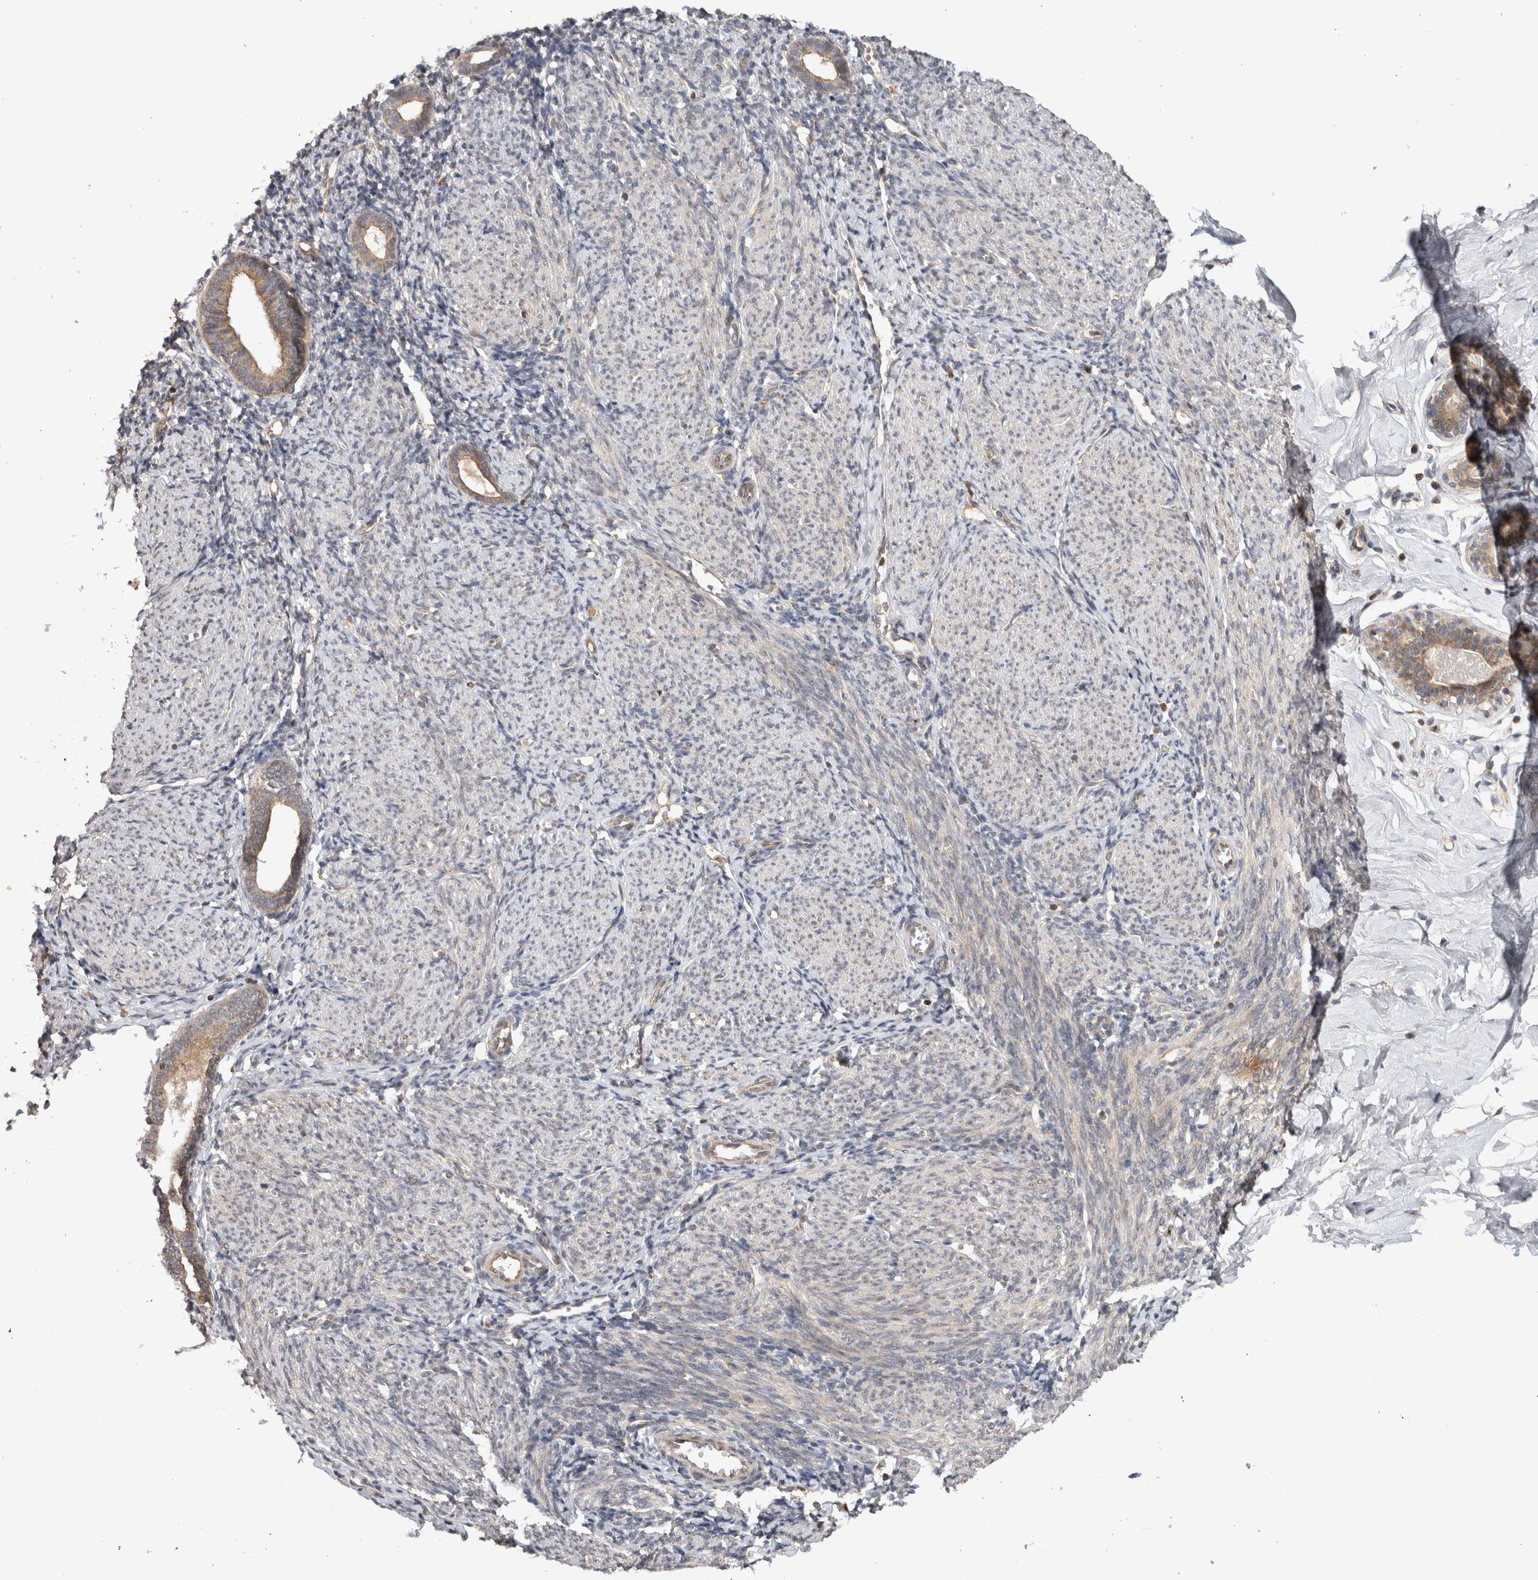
{"staining": {"intensity": "weak", "quantity": "25%-75%", "location": "cytoplasmic/membranous"}, "tissue": "endometrium", "cell_type": "Cells in endometrial stroma", "image_type": "normal", "snomed": [{"axis": "morphology", "description": "Normal tissue, NOS"}, {"axis": "morphology", "description": "Adenocarcinoma, NOS"}, {"axis": "topography", "description": "Endometrium"}], "caption": "Immunohistochemistry (IHC) histopathology image of normal endometrium: endometrium stained using immunohistochemistry (IHC) shows low levels of weak protein expression localized specifically in the cytoplasmic/membranous of cells in endometrial stroma, appearing as a cytoplasmic/membranous brown color.", "gene": "HMOX2", "patient": {"sex": "female", "age": 57}}